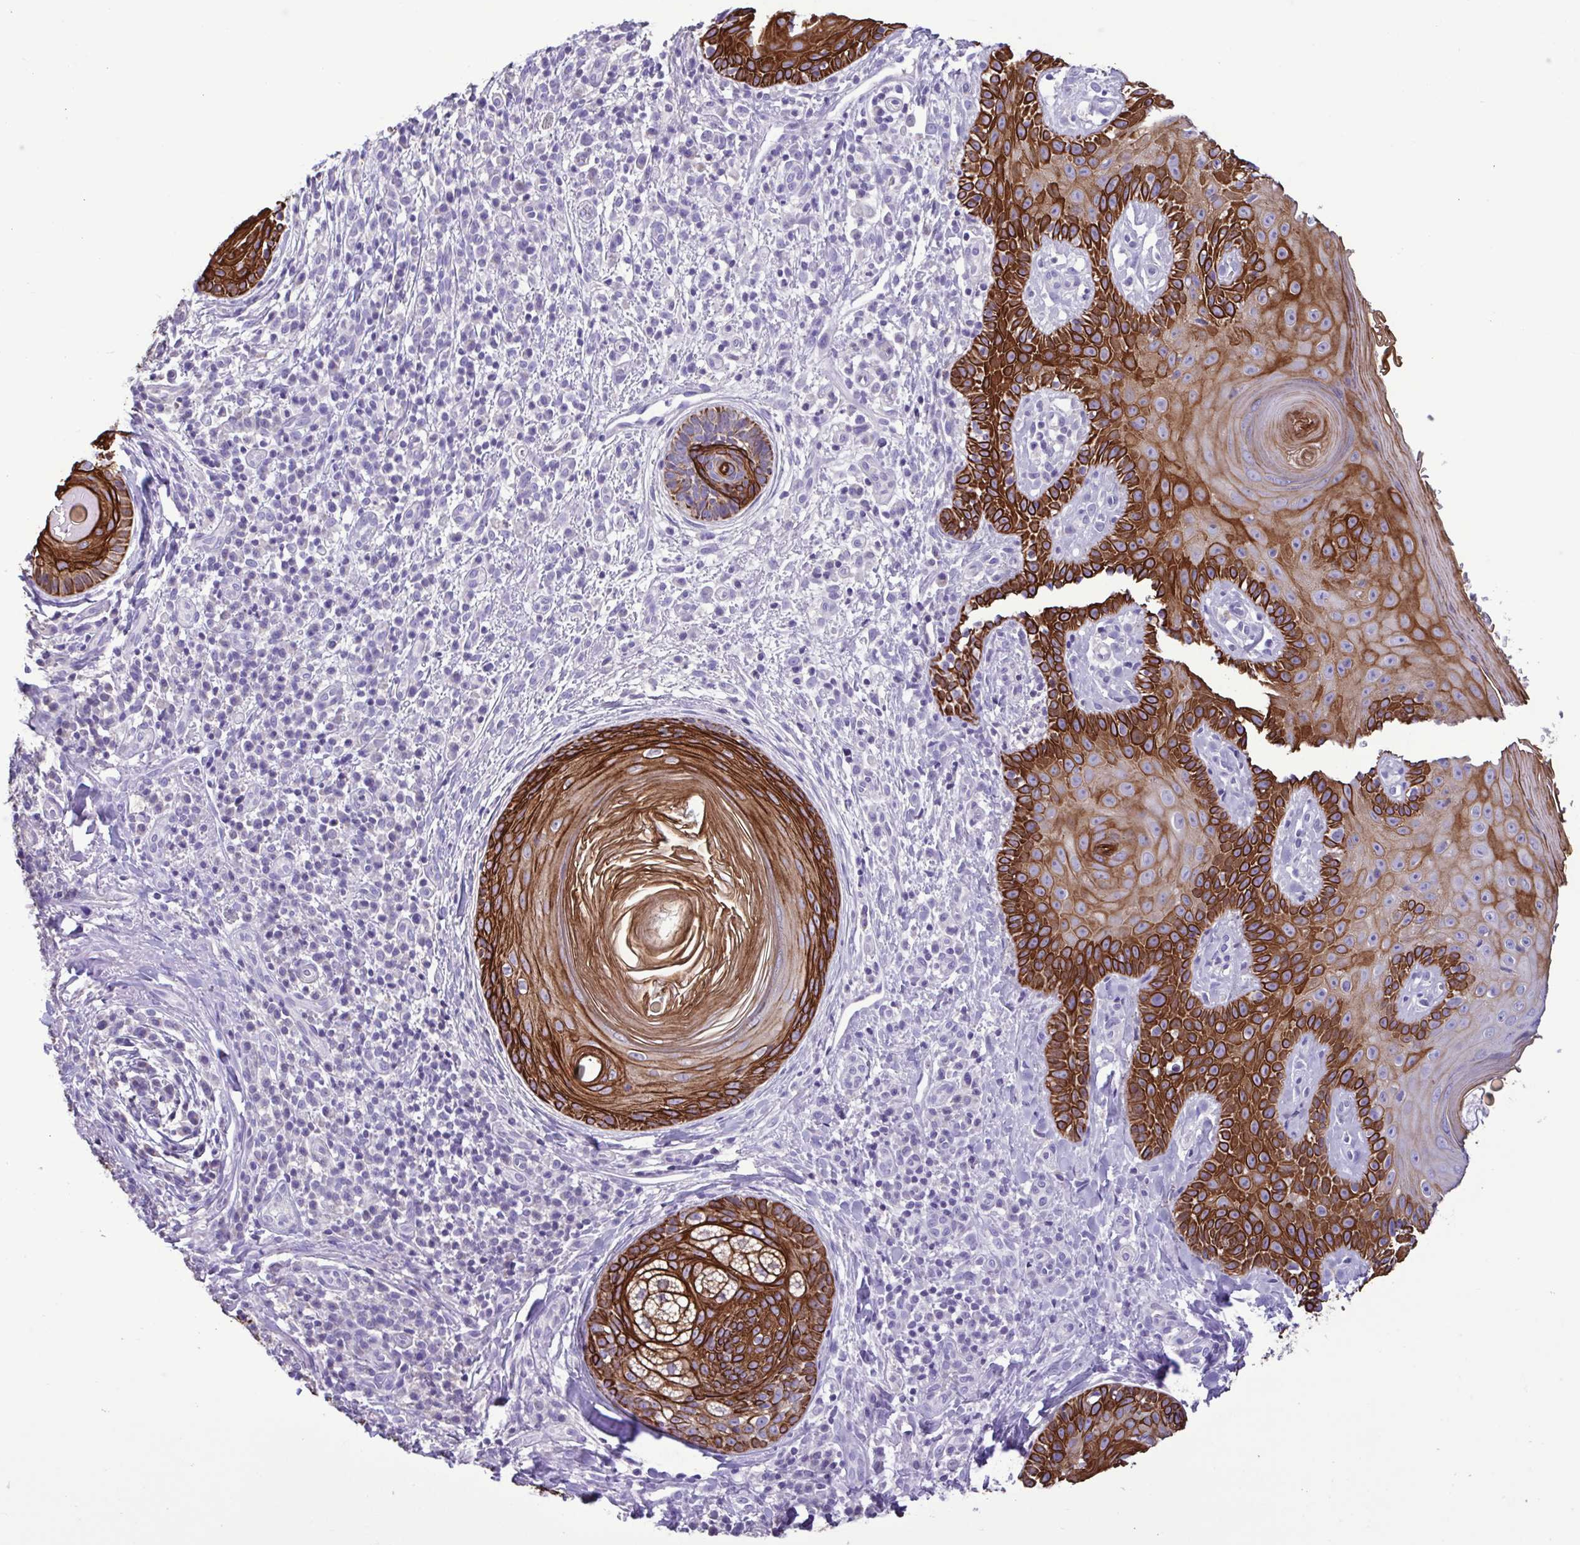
{"staining": {"intensity": "strong", "quantity": ">75%", "location": "cytoplasmic/membranous"}, "tissue": "skin cancer", "cell_type": "Tumor cells", "image_type": "cancer", "snomed": [{"axis": "morphology", "description": "Basal cell carcinoma"}, {"axis": "topography", "description": "Skin"}], "caption": "A brown stain highlights strong cytoplasmic/membranous positivity of a protein in human skin cancer (basal cell carcinoma) tumor cells.", "gene": "PLA2G4E", "patient": {"sex": "male", "age": 65}}